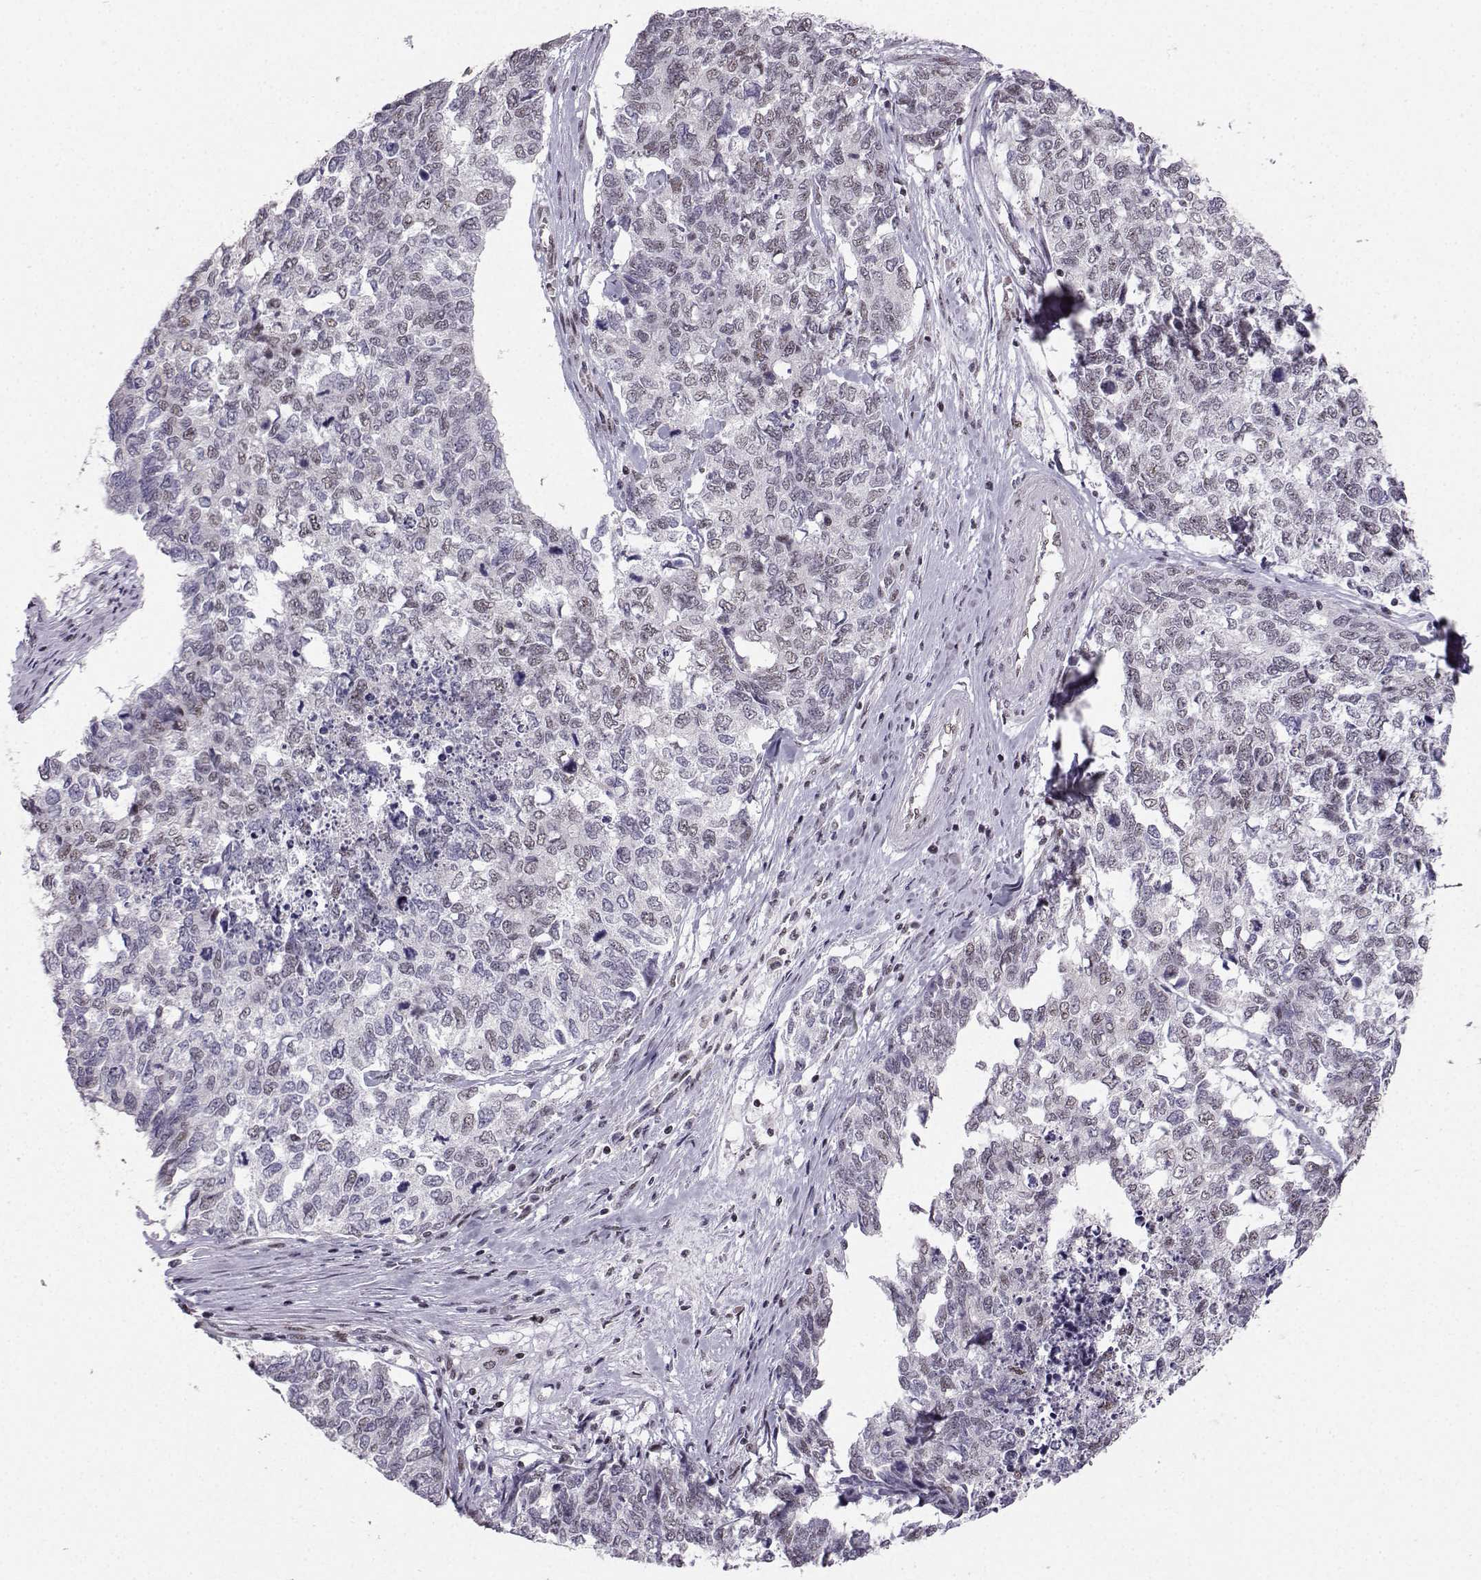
{"staining": {"intensity": "negative", "quantity": "none", "location": "none"}, "tissue": "cervical cancer", "cell_type": "Tumor cells", "image_type": "cancer", "snomed": [{"axis": "morphology", "description": "Squamous cell carcinoma, NOS"}, {"axis": "topography", "description": "Cervix"}], "caption": "Tumor cells are negative for protein expression in human cervical squamous cell carcinoma.", "gene": "LIN28A", "patient": {"sex": "female", "age": 63}}